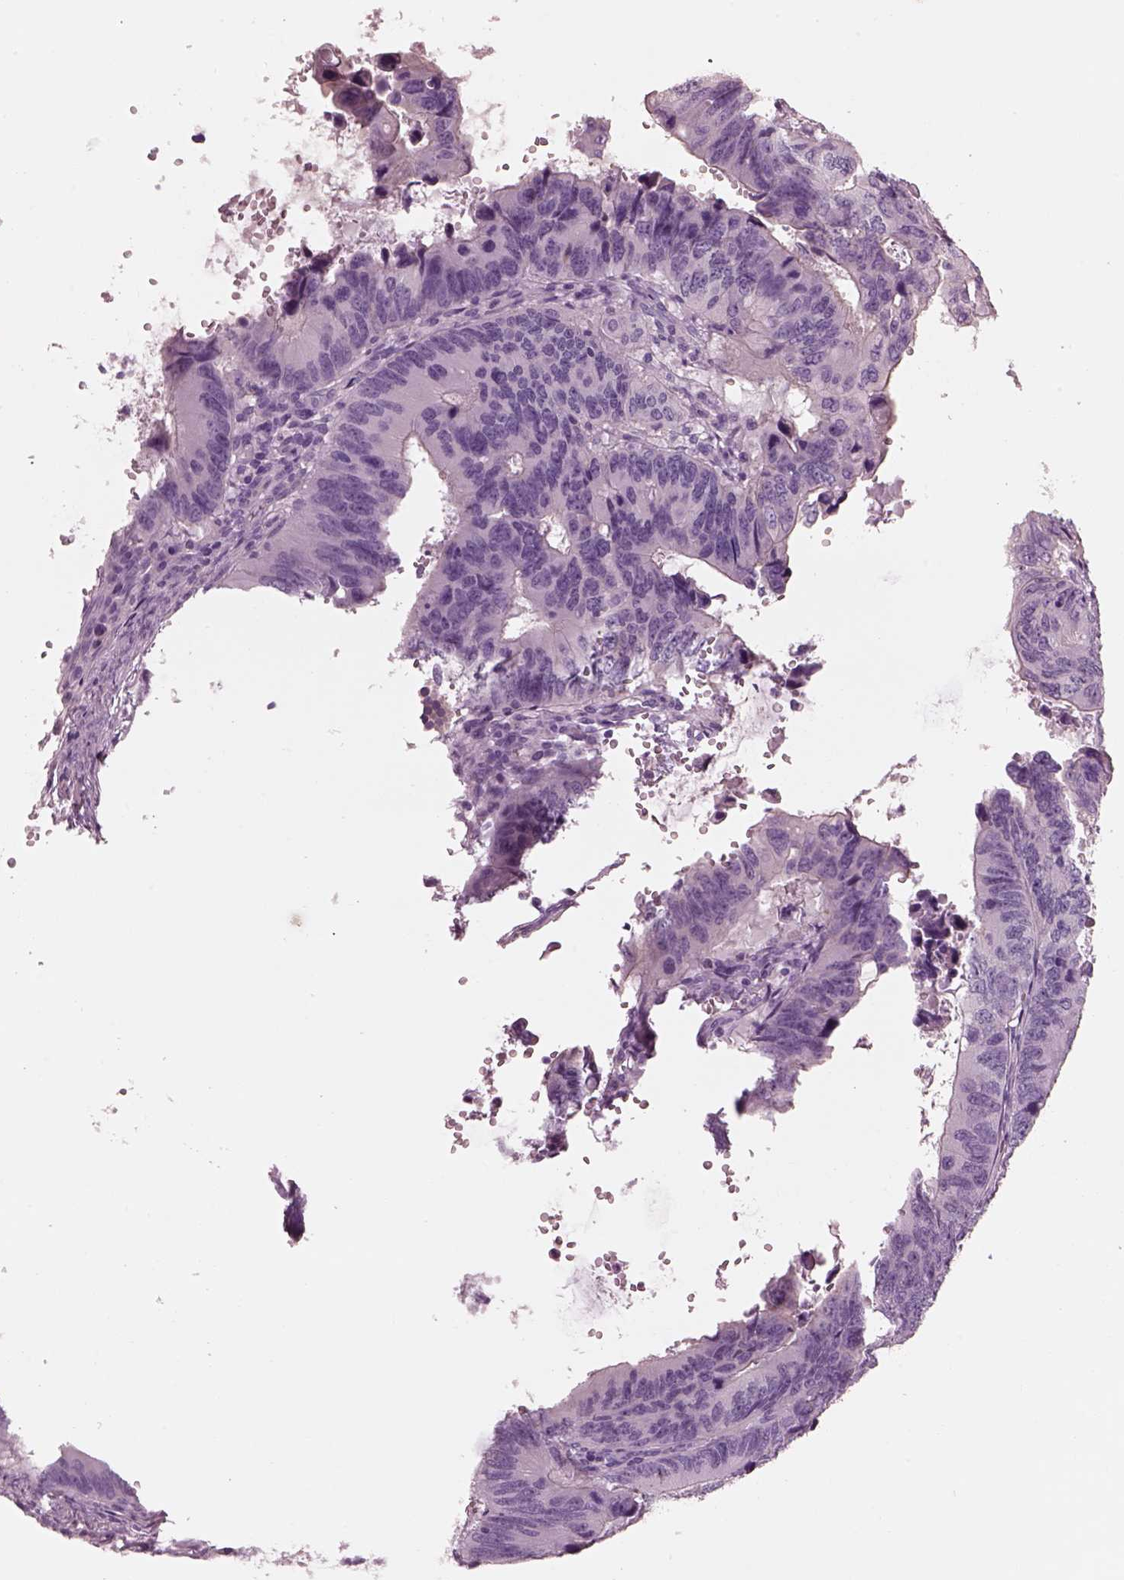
{"staining": {"intensity": "negative", "quantity": "none", "location": "none"}, "tissue": "colorectal cancer", "cell_type": "Tumor cells", "image_type": "cancer", "snomed": [{"axis": "morphology", "description": "Adenocarcinoma, NOS"}, {"axis": "topography", "description": "Colon"}], "caption": "Immunohistochemical staining of human colorectal adenocarcinoma exhibits no significant positivity in tumor cells.", "gene": "IGLL1", "patient": {"sex": "female", "age": 82}}